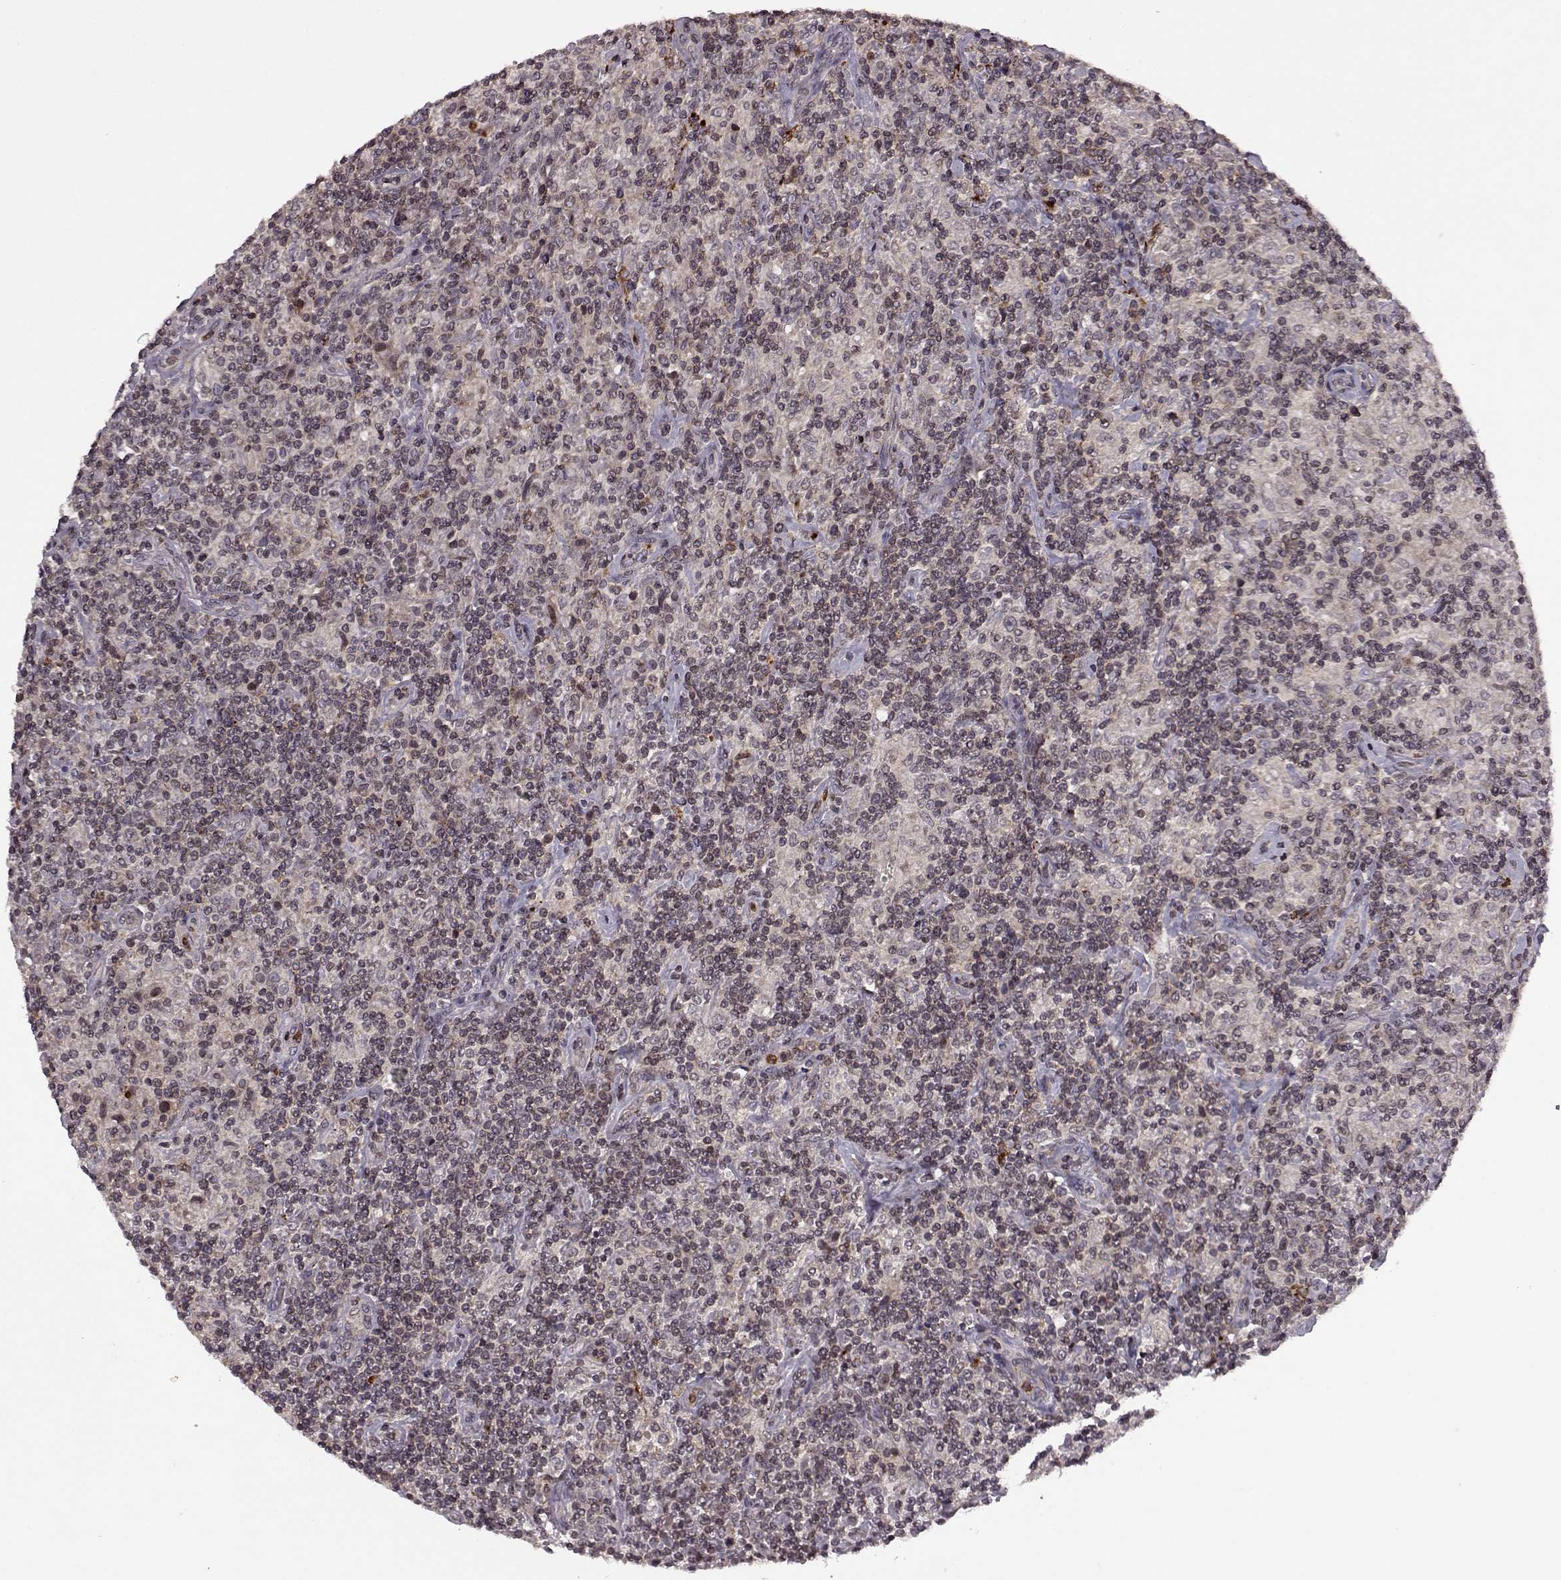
{"staining": {"intensity": "negative", "quantity": "none", "location": "none"}, "tissue": "lymphoma", "cell_type": "Tumor cells", "image_type": "cancer", "snomed": [{"axis": "morphology", "description": "Hodgkin's disease, NOS"}, {"axis": "topography", "description": "Lymph node"}], "caption": "Immunohistochemistry micrograph of human Hodgkin's disease stained for a protein (brown), which exhibits no expression in tumor cells.", "gene": "TRMU", "patient": {"sex": "male", "age": 70}}